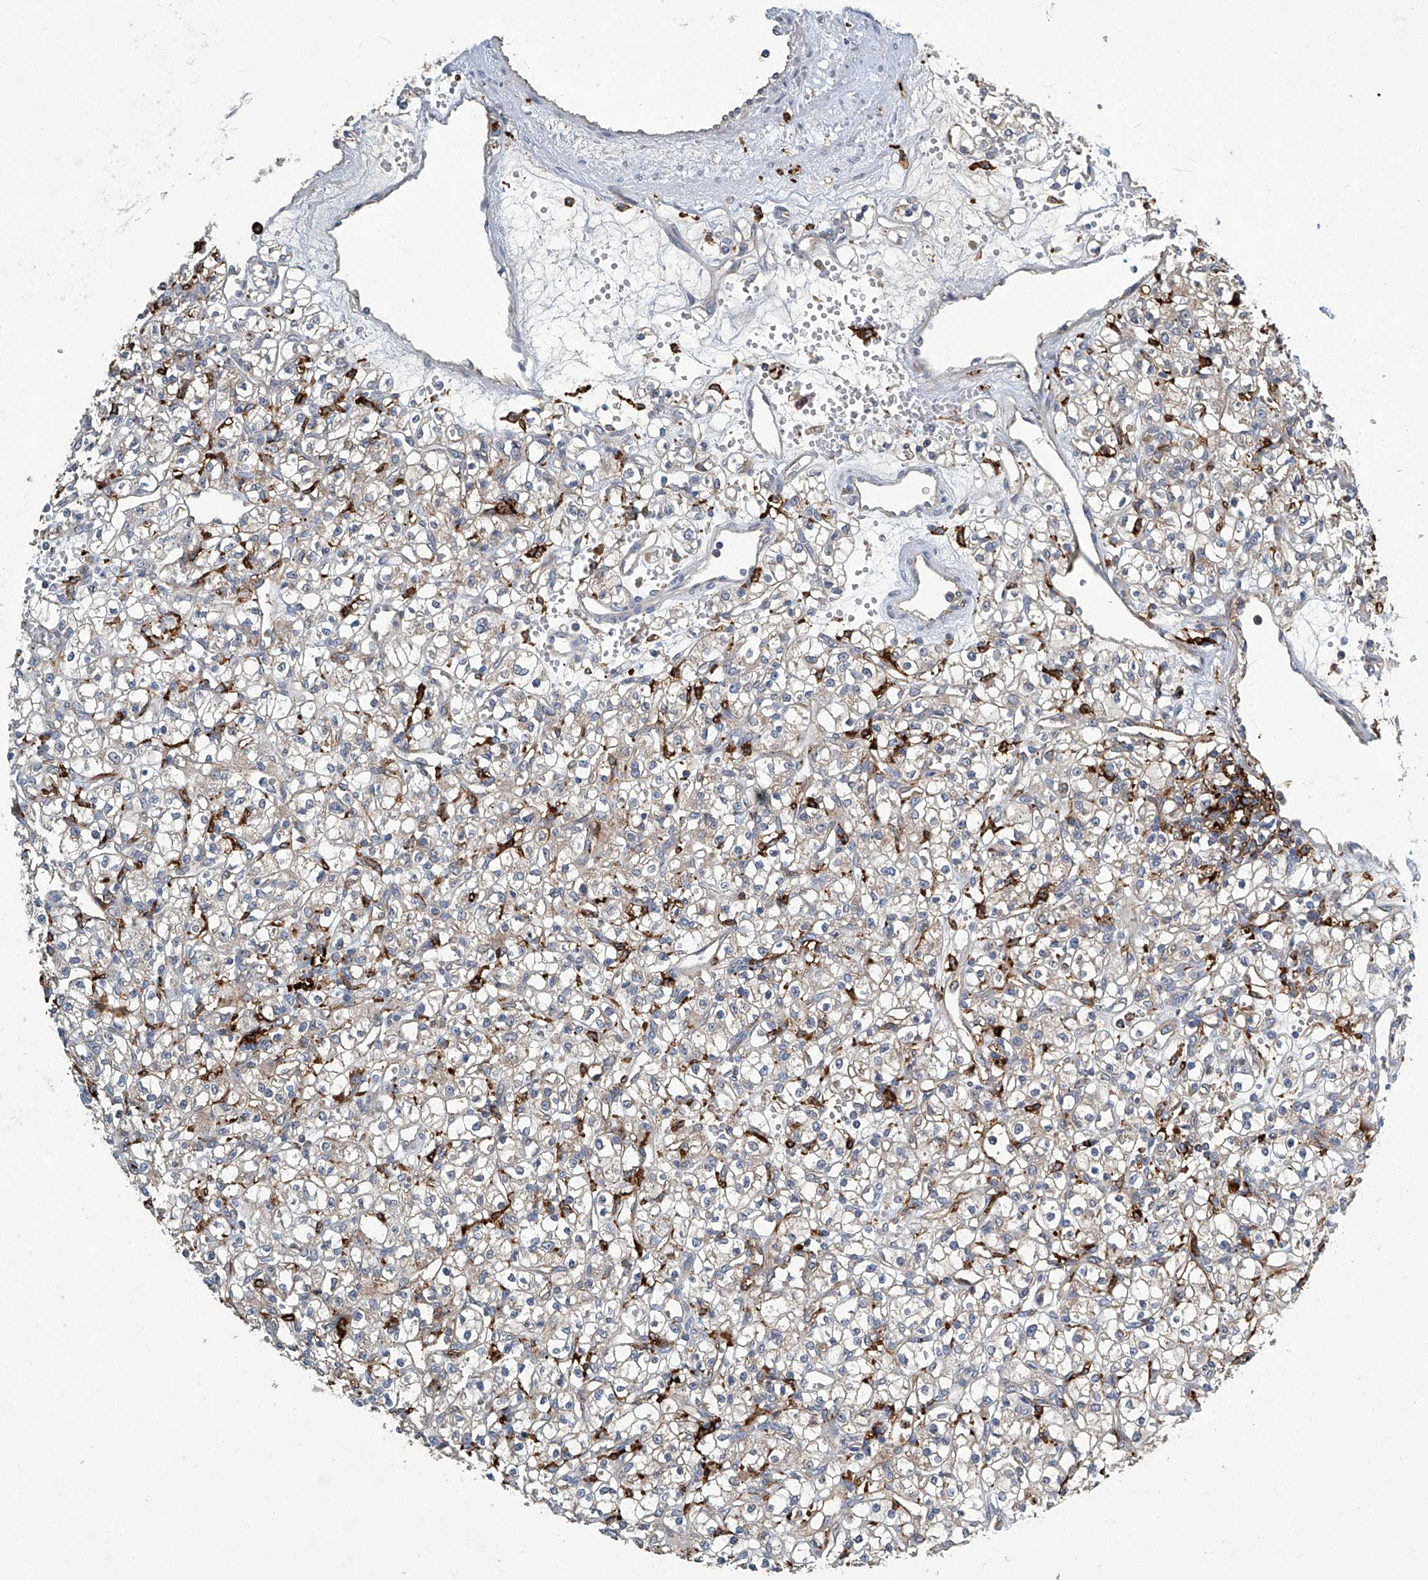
{"staining": {"intensity": "negative", "quantity": "none", "location": "none"}, "tissue": "renal cancer", "cell_type": "Tumor cells", "image_type": "cancer", "snomed": [{"axis": "morphology", "description": "Adenocarcinoma, NOS"}, {"axis": "topography", "description": "Kidney"}], "caption": "Micrograph shows no significant protein expression in tumor cells of renal adenocarcinoma. (DAB (3,3'-diaminobenzidine) immunohistochemistry visualized using brightfield microscopy, high magnification).", "gene": "FAM167A", "patient": {"sex": "female", "age": 59}}